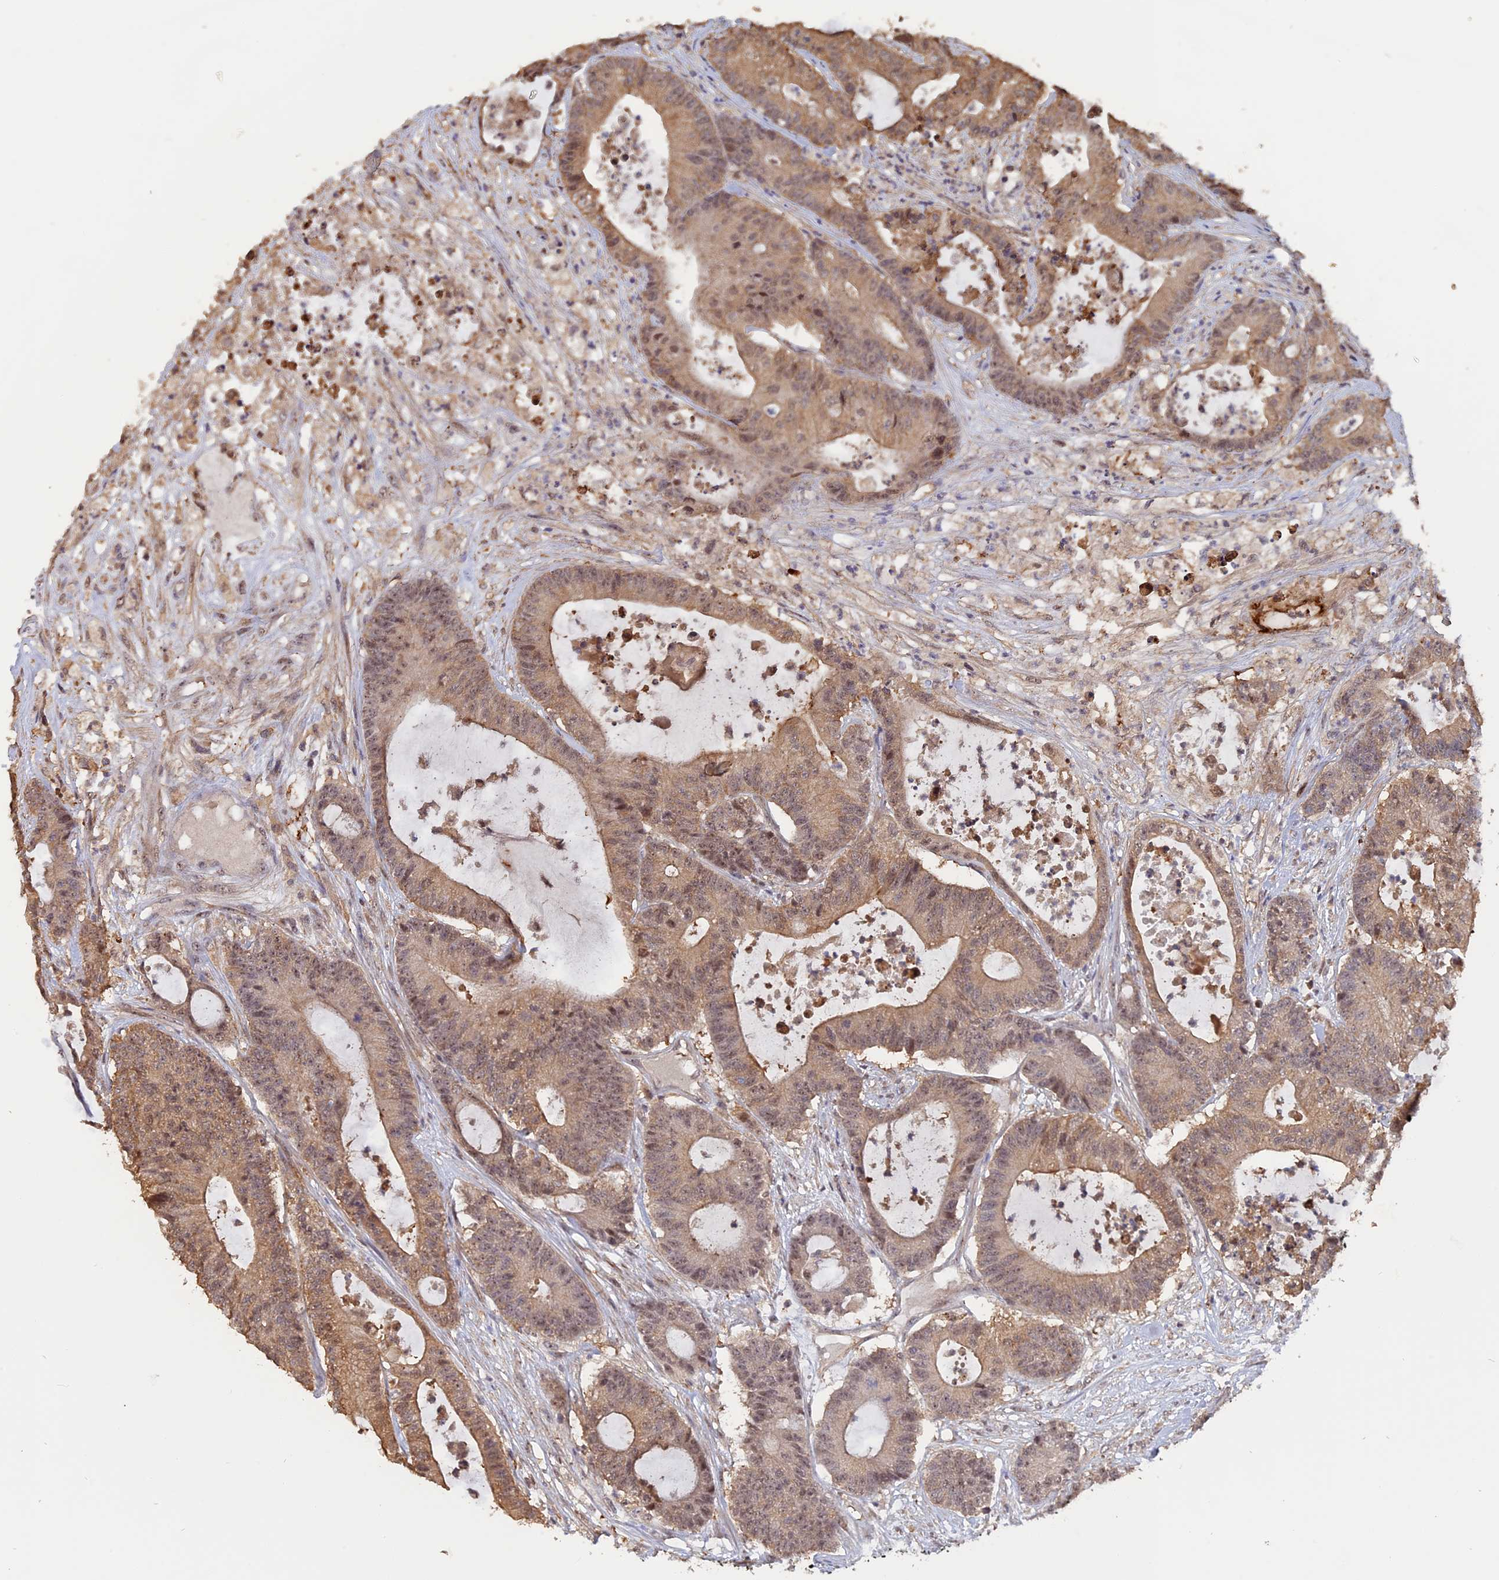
{"staining": {"intensity": "moderate", "quantity": ">75%", "location": "cytoplasmic/membranous,nuclear"}, "tissue": "colorectal cancer", "cell_type": "Tumor cells", "image_type": "cancer", "snomed": [{"axis": "morphology", "description": "Adenocarcinoma, NOS"}, {"axis": "topography", "description": "Colon"}], "caption": "An immunohistochemistry image of tumor tissue is shown. Protein staining in brown highlights moderate cytoplasmic/membranous and nuclear positivity in adenocarcinoma (colorectal) within tumor cells.", "gene": "FAM98C", "patient": {"sex": "female", "age": 84}}